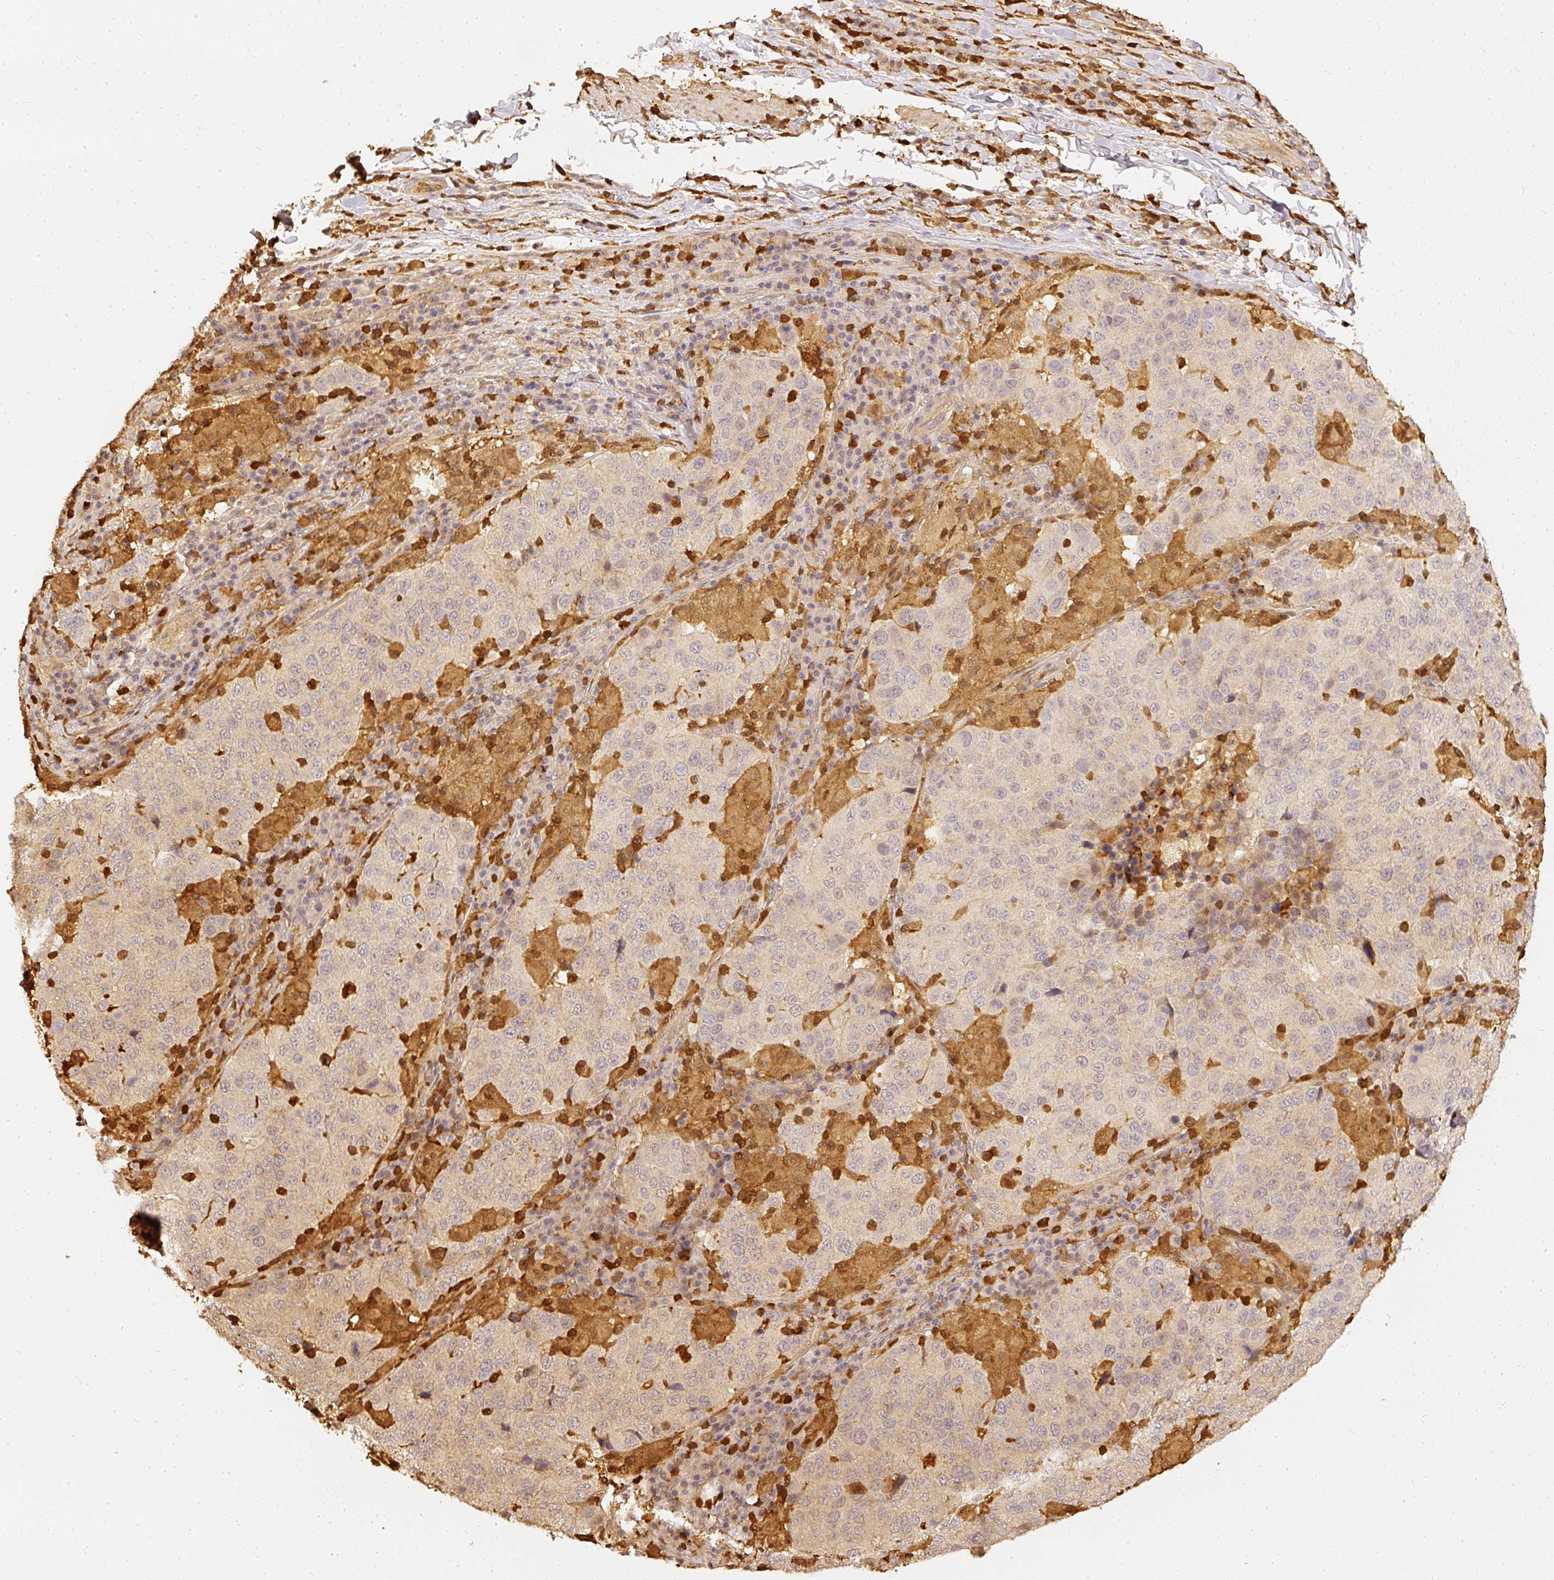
{"staining": {"intensity": "weak", "quantity": "<25%", "location": "cytoplasmic/membranous"}, "tissue": "stomach cancer", "cell_type": "Tumor cells", "image_type": "cancer", "snomed": [{"axis": "morphology", "description": "Adenocarcinoma, NOS"}, {"axis": "topography", "description": "Stomach"}], "caption": "Image shows no protein expression in tumor cells of stomach cancer tissue.", "gene": "PFN1", "patient": {"sex": "male", "age": 71}}